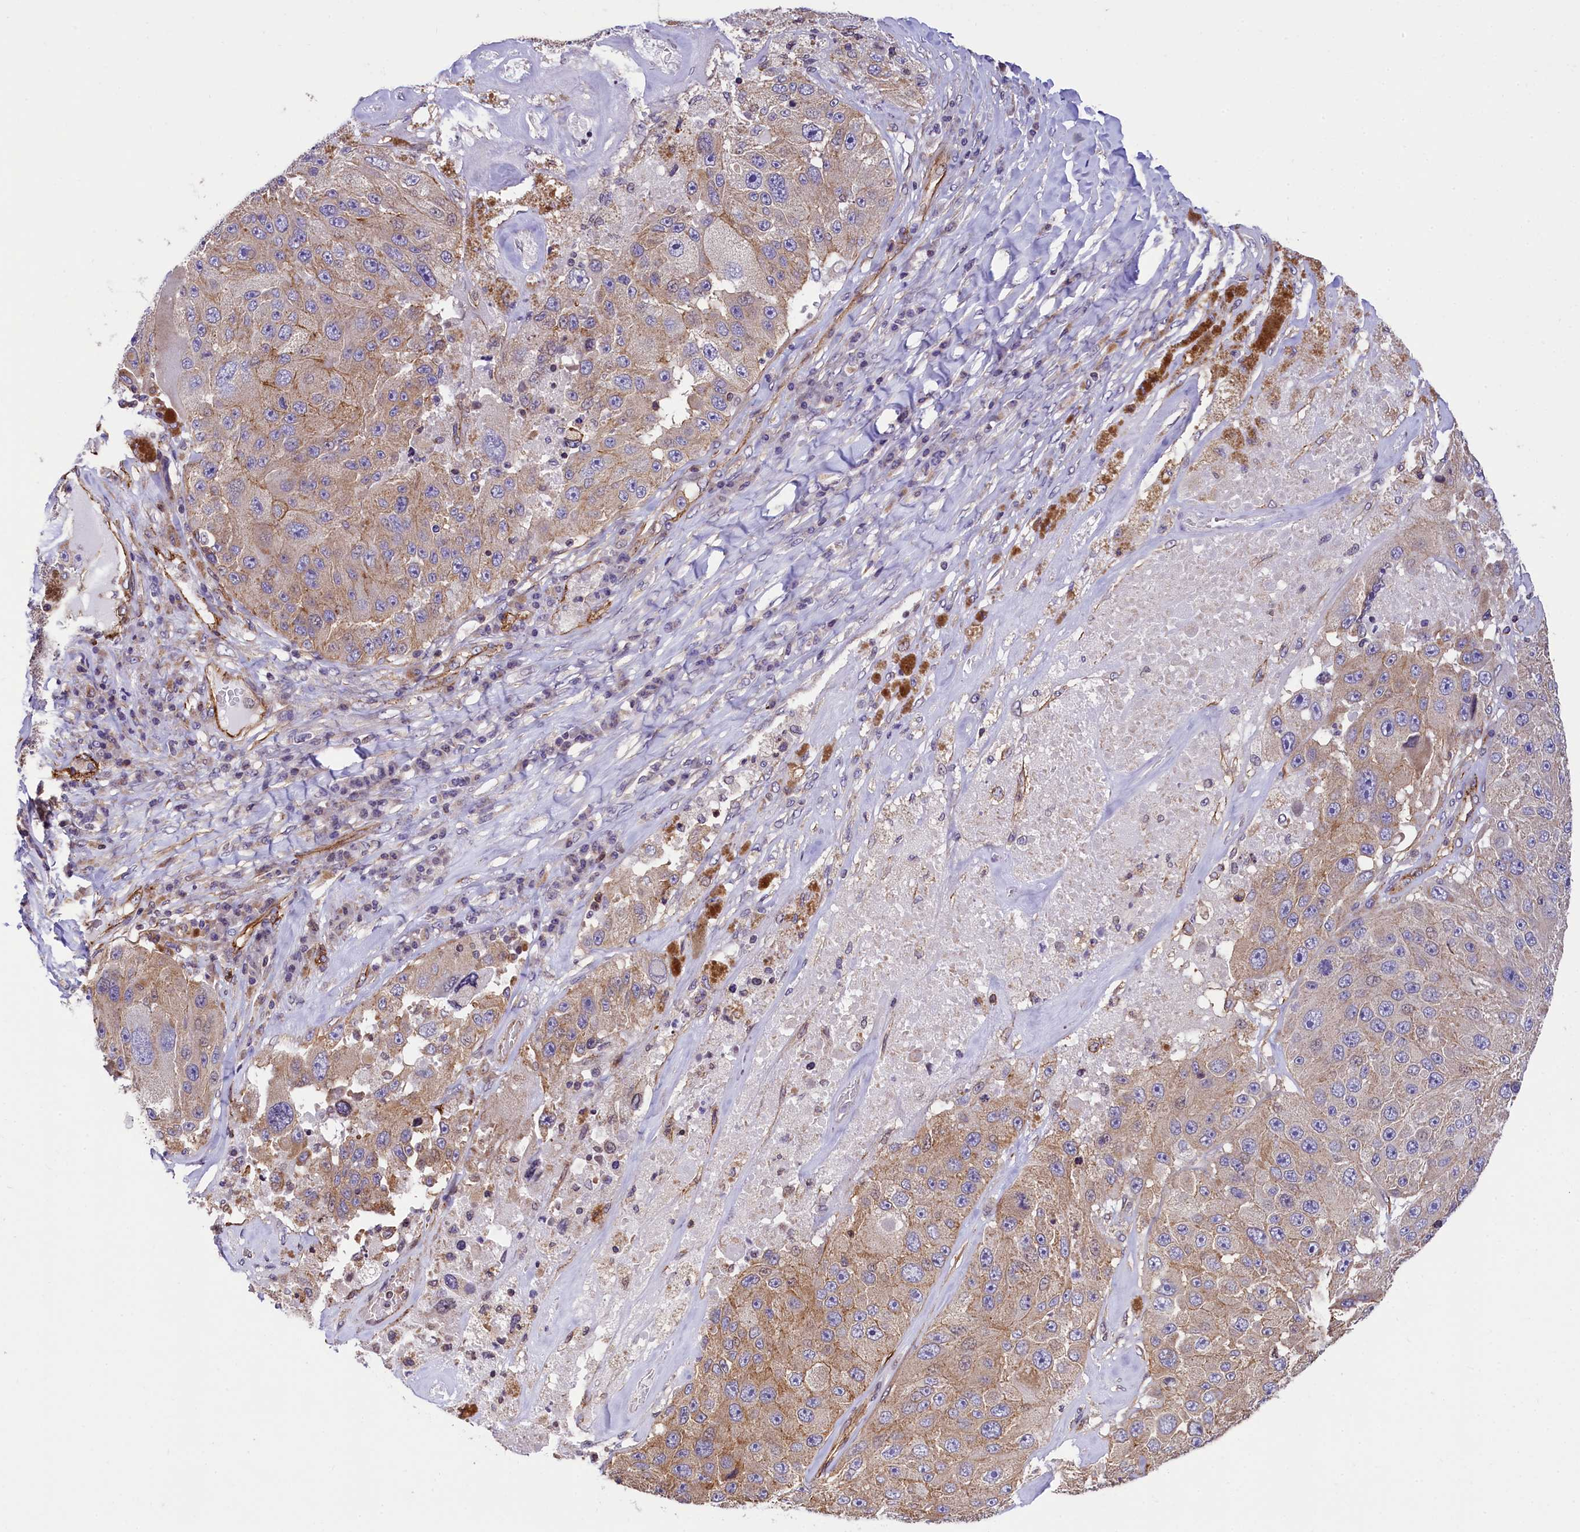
{"staining": {"intensity": "weak", "quantity": ">75%", "location": "cytoplasmic/membranous"}, "tissue": "melanoma", "cell_type": "Tumor cells", "image_type": "cancer", "snomed": [{"axis": "morphology", "description": "Malignant melanoma, Metastatic site"}, {"axis": "topography", "description": "Lymph node"}], "caption": "An immunohistochemistry histopathology image of neoplastic tissue is shown. Protein staining in brown highlights weak cytoplasmic/membranous positivity in melanoma within tumor cells.", "gene": "ZNF2", "patient": {"sex": "male", "age": 62}}